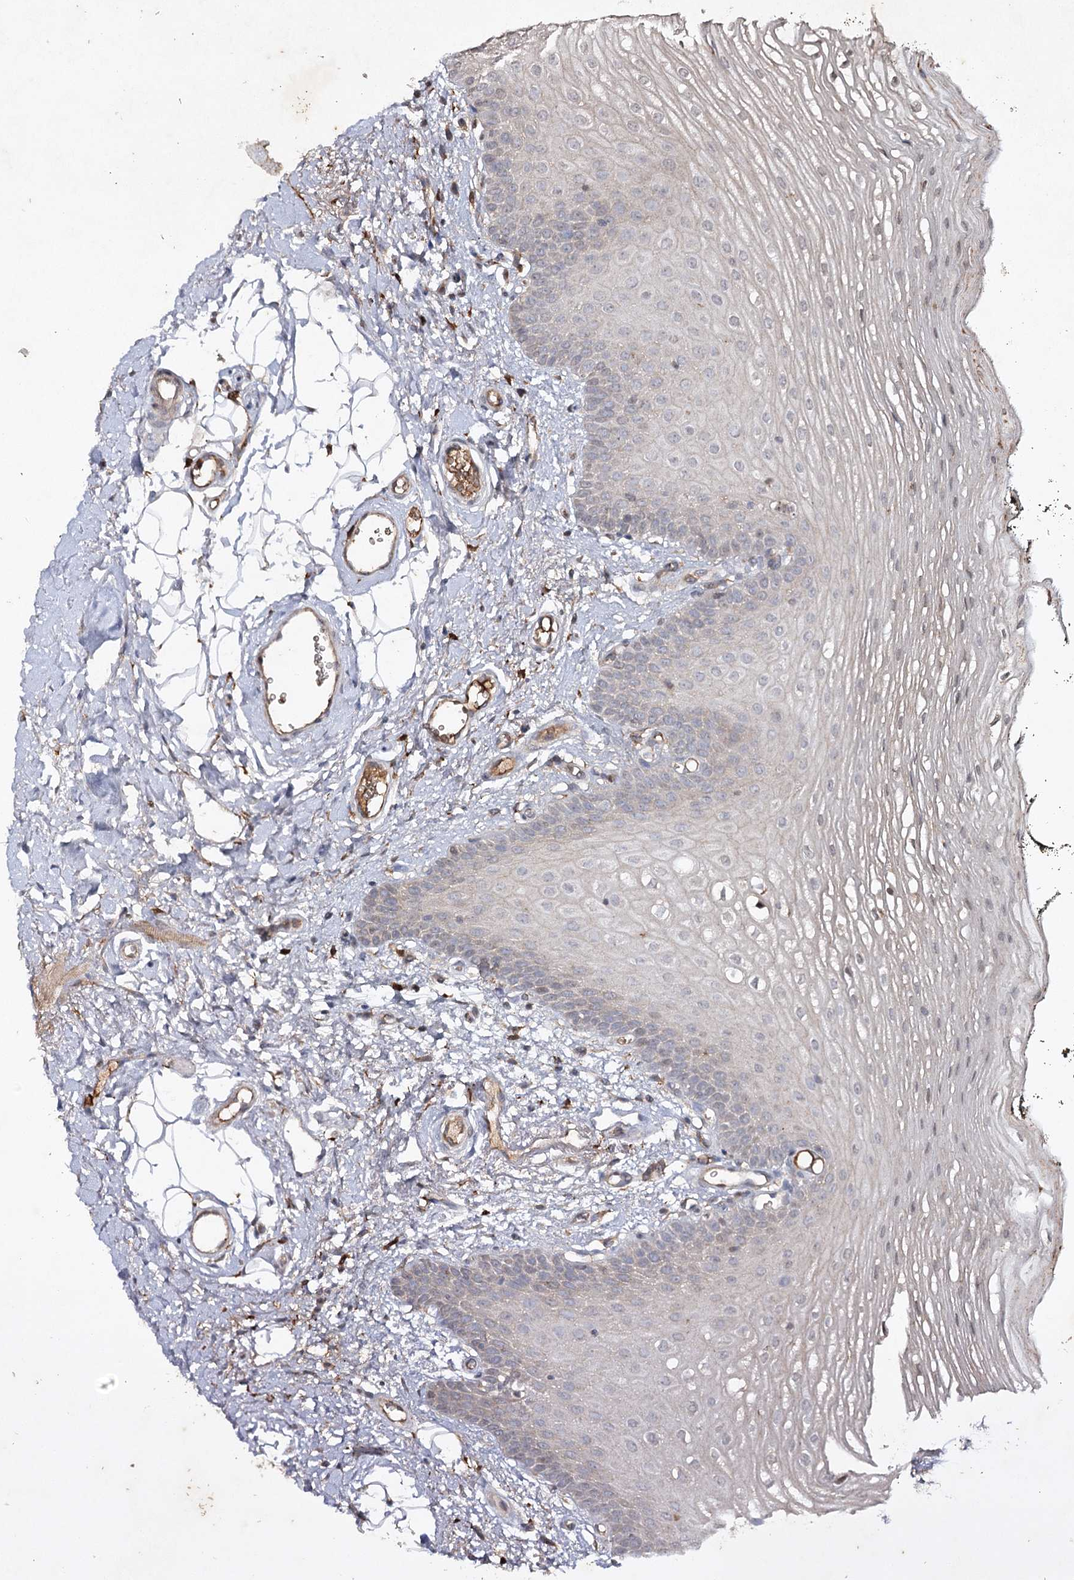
{"staining": {"intensity": "weak", "quantity": "<25%", "location": "cytoplasmic/membranous"}, "tissue": "oral mucosa", "cell_type": "Squamous epithelial cells", "image_type": "normal", "snomed": [{"axis": "morphology", "description": "No evidence of malignacy"}, {"axis": "topography", "description": "Oral tissue"}, {"axis": "topography", "description": "Head-Neck"}], "caption": "DAB immunohistochemical staining of unremarkable oral mucosa demonstrates no significant expression in squamous epithelial cells.", "gene": "CYP2B6", "patient": {"sex": "male", "age": 68}}